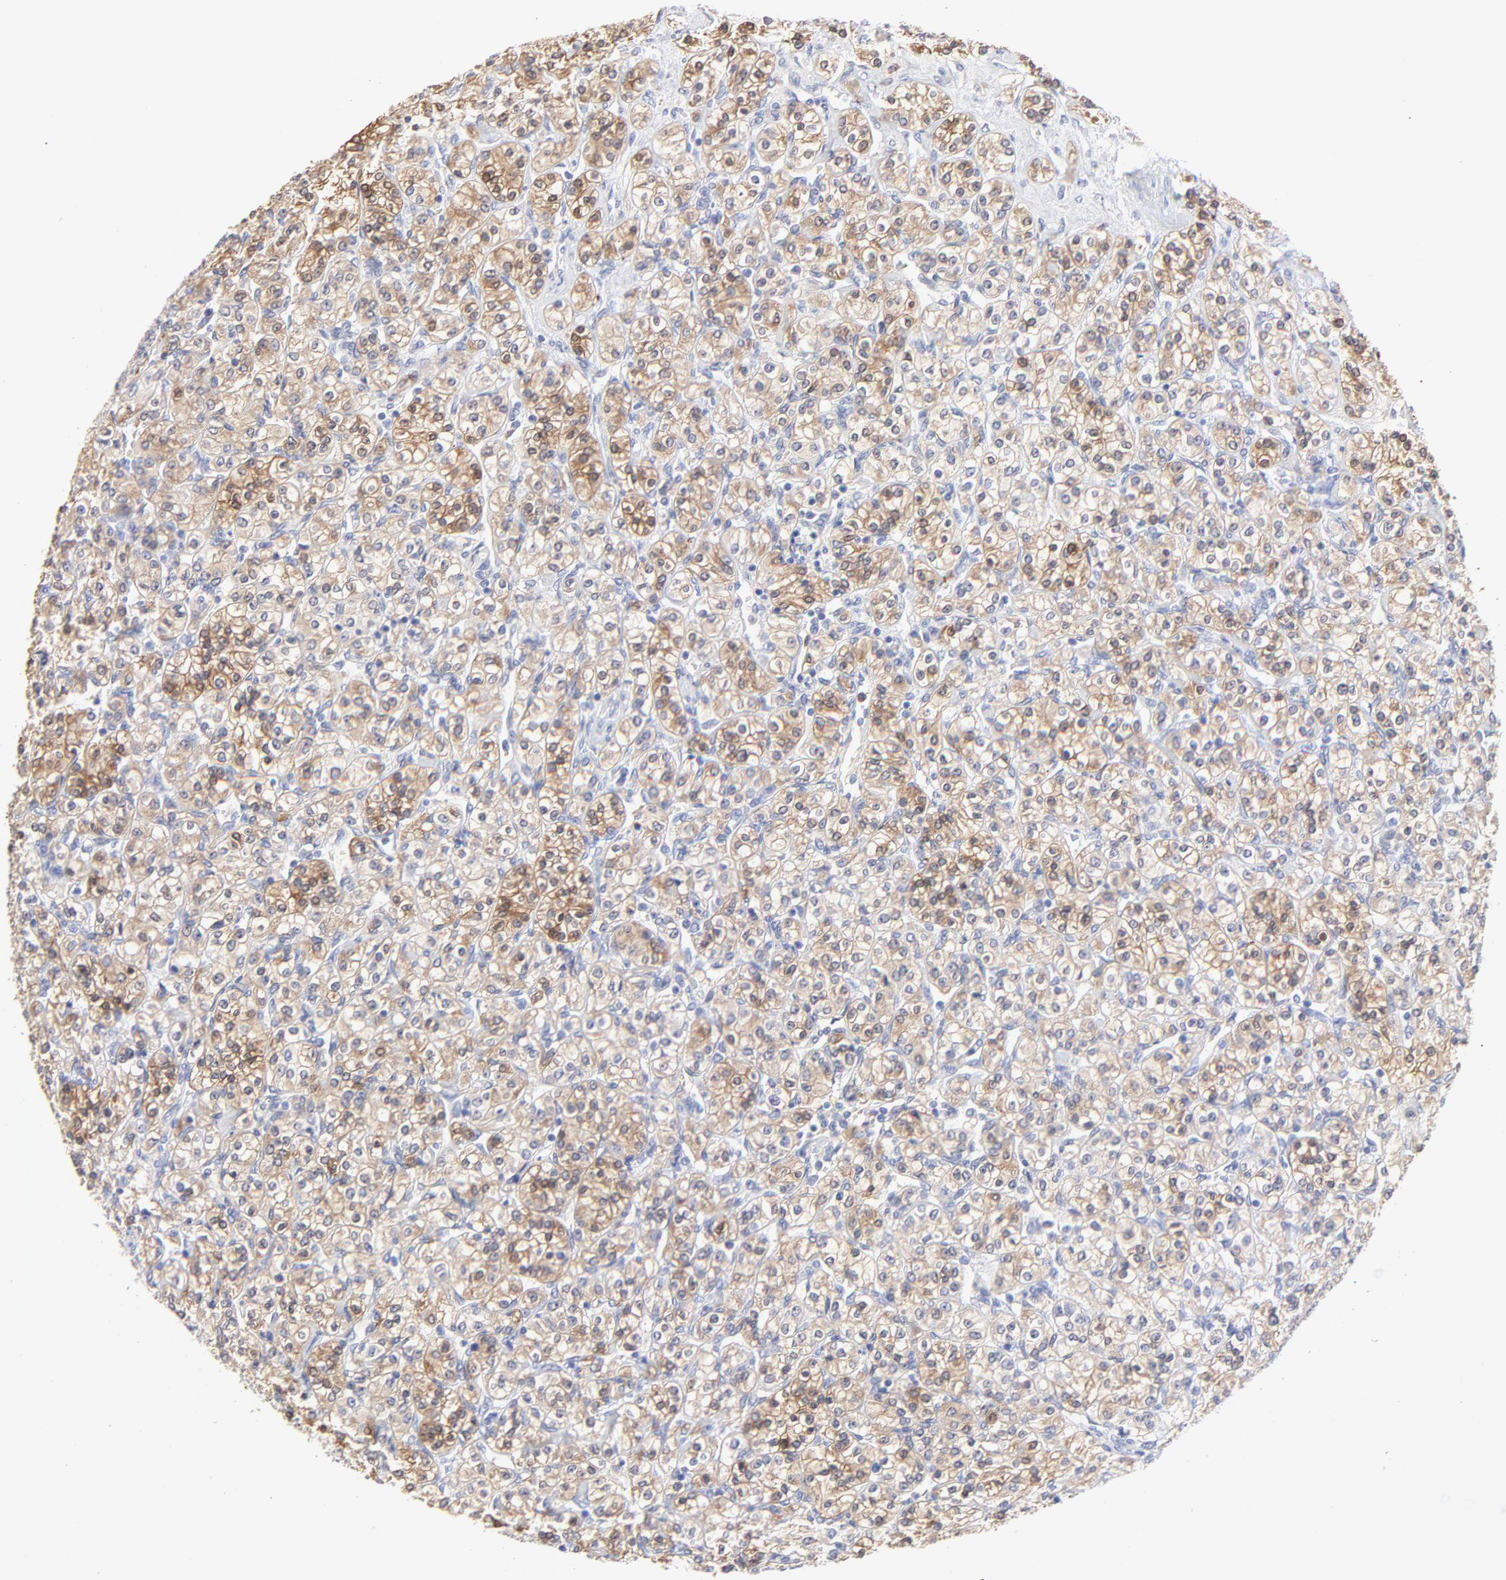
{"staining": {"intensity": "moderate", "quantity": ">75%", "location": "cytoplasmic/membranous,nuclear"}, "tissue": "renal cancer", "cell_type": "Tumor cells", "image_type": "cancer", "snomed": [{"axis": "morphology", "description": "Adenocarcinoma, NOS"}, {"axis": "topography", "description": "Kidney"}], "caption": "High-power microscopy captured an immunohistochemistry image of renal cancer, revealing moderate cytoplasmic/membranous and nuclear positivity in approximately >75% of tumor cells.", "gene": "SMARCA1", "patient": {"sex": "male", "age": 77}}